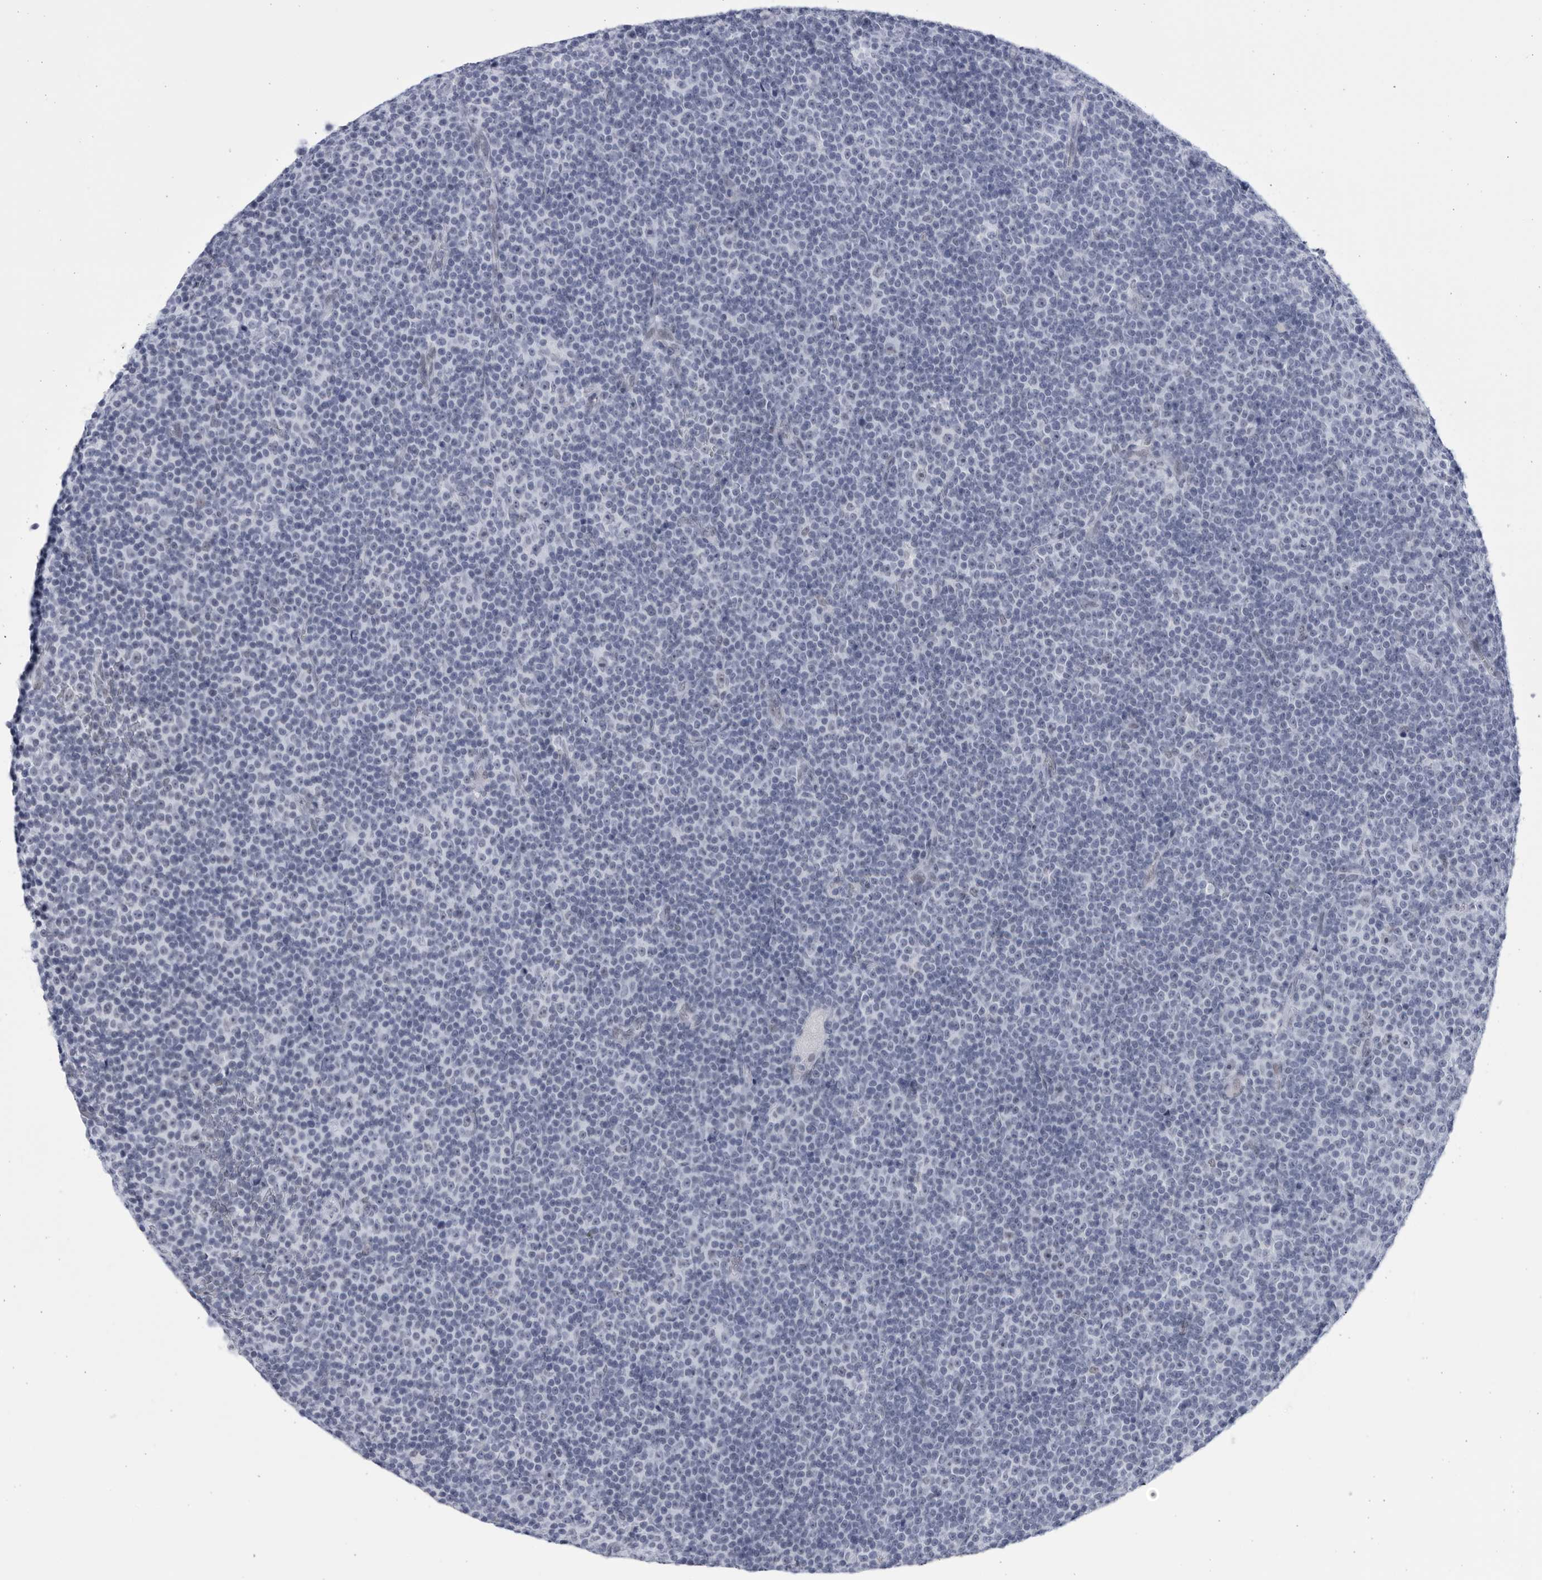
{"staining": {"intensity": "negative", "quantity": "none", "location": "none"}, "tissue": "lymphoma", "cell_type": "Tumor cells", "image_type": "cancer", "snomed": [{"axis": "morphology", "description": "Malignant lymphoma, non-Hodgkin's type, Low grade"}, {"axis": "topography", "description": "Lymph node"}], "caption": "High power microscopy photomicrograph of an immunohistochemistry (IHC) photomicrograph of low-grade malignant lymphoma, non-Hodgkin's type, revealing no significant expression in tumor cells.", "gene": "CCDC181", "patient": {"sex": "female", "age": 67}}